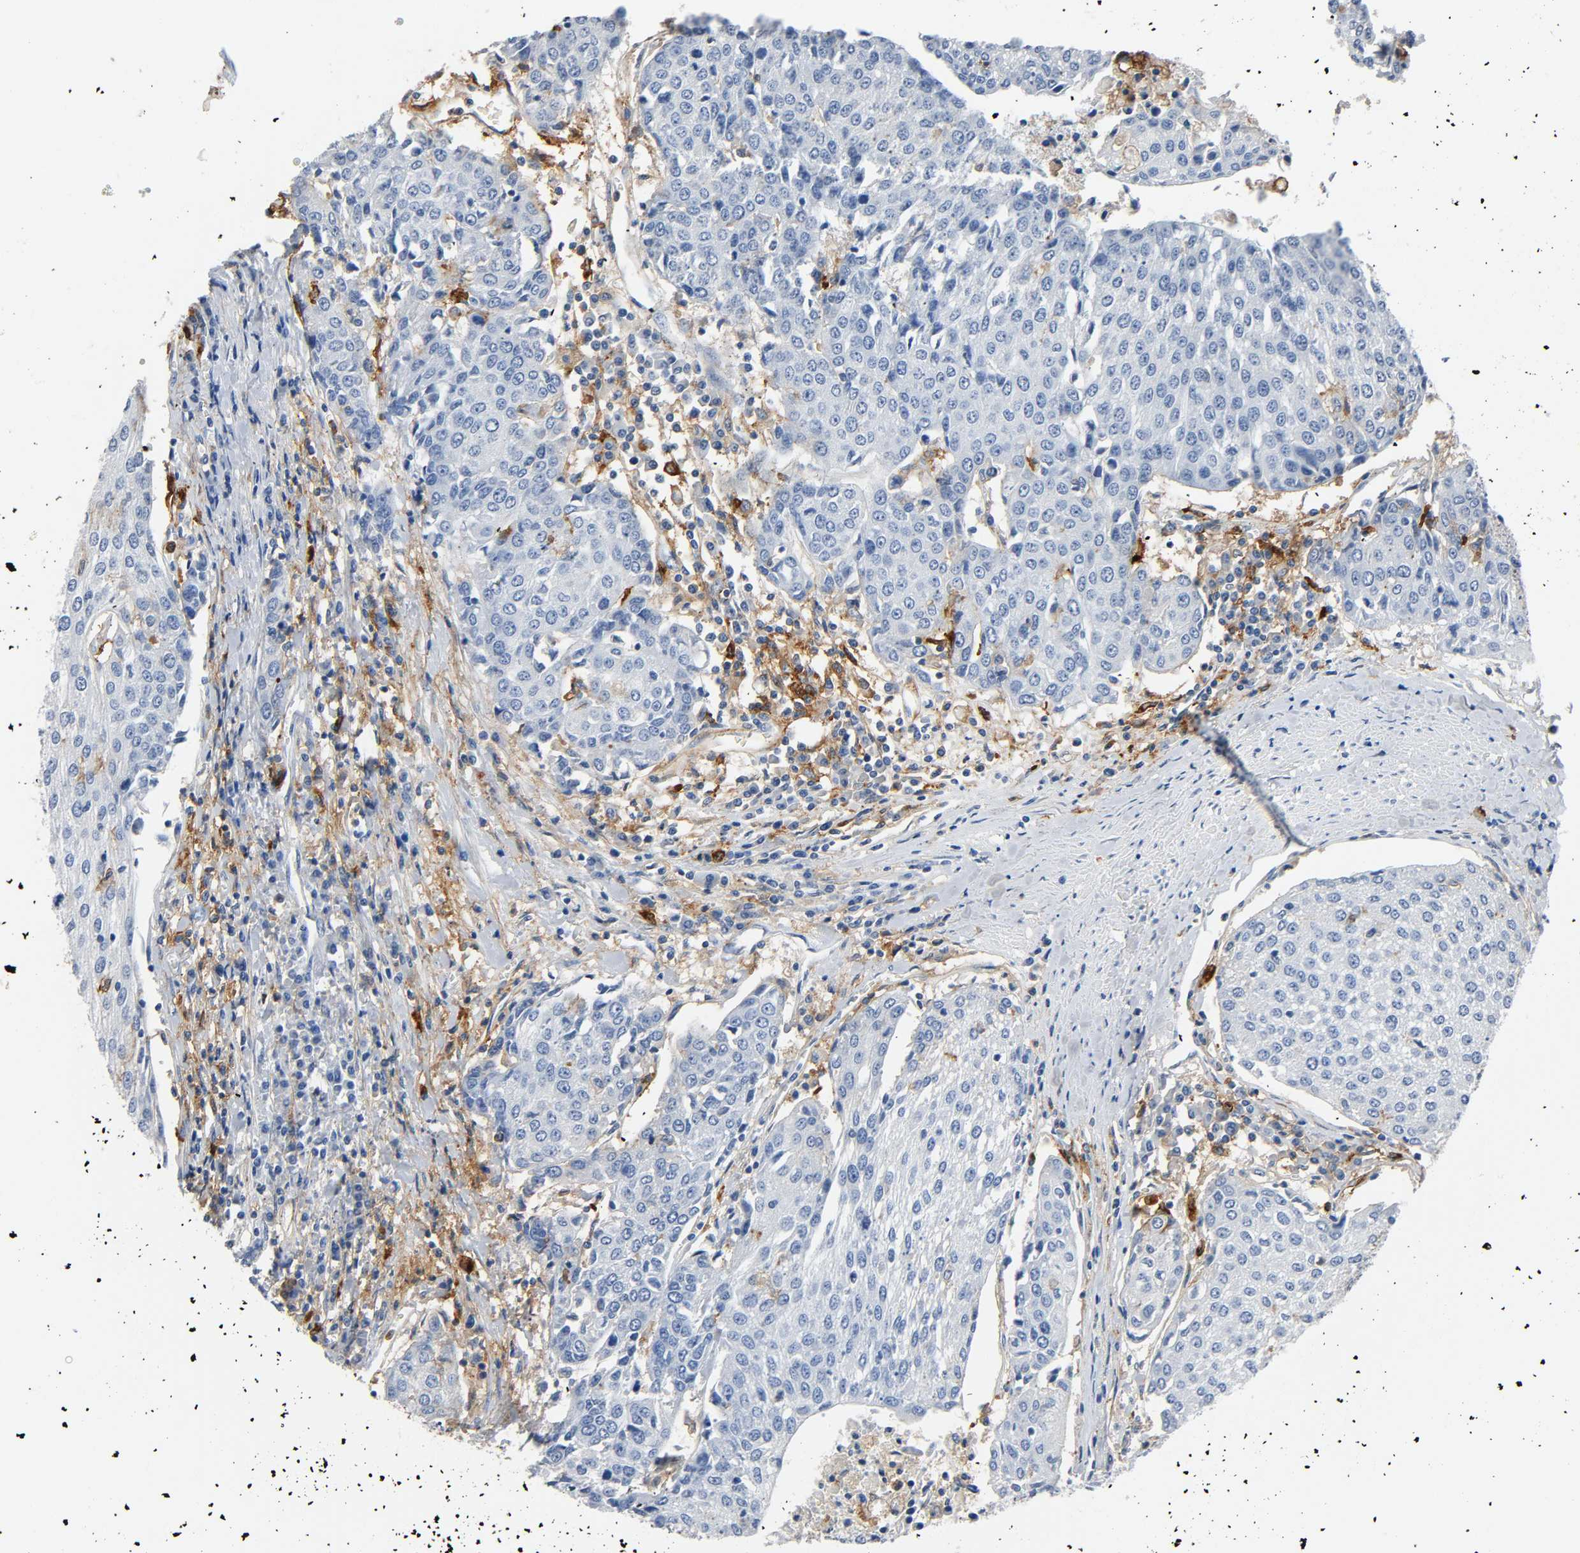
{"staining": {"intensity": "negative", "quantity": "none", "location": "none"}, "tissue": "urothelial cancer", "cell_type": "Tumor cells", "image_type": "cancer", "snomed": [{"axis": "morphology", "description": "Urothelial carcinoma, High grade"}, {"axis": "topography", "description": "Urinary bladder"}], "caption": "This is an immunohistochemistry (IHC) histopathology image of human urothelial cancer. There is no positivity in tumor cells.", "gene": "ANPEP", "patient": {"sex": "female", "age": 85}}